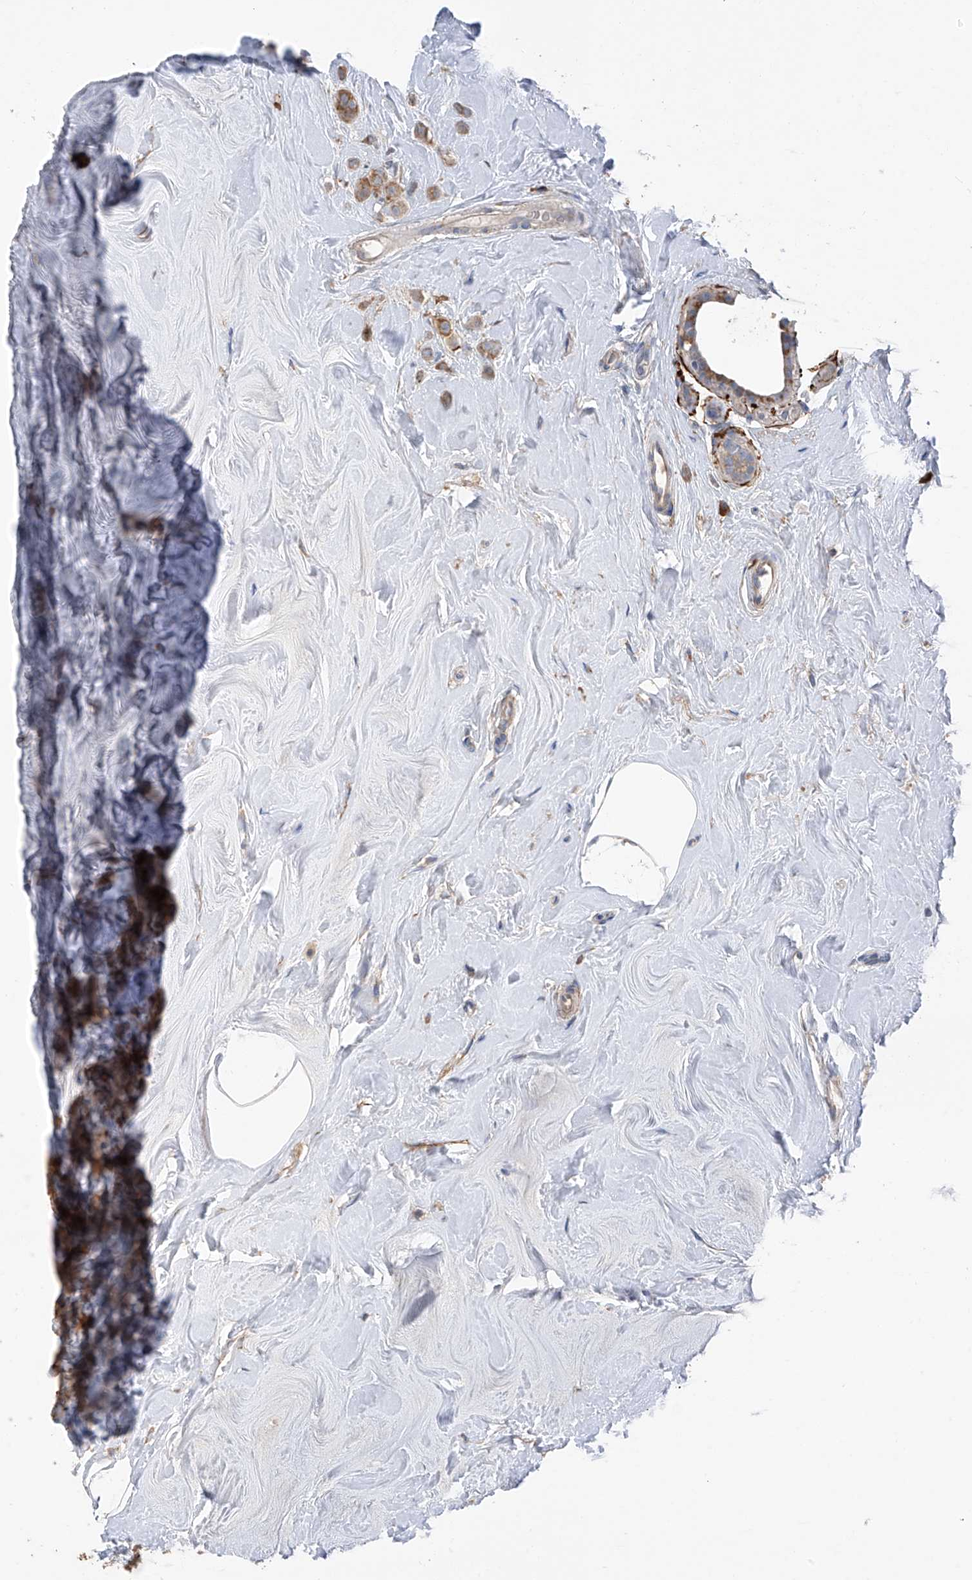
{"staining": {"intensity": "weak", "quantity": ">75%", "location": "cytoplasmic/membranous"}, "tissue": "breast cancer", "cell_type": "Tumor cells", "image_type": "cancer", "snomed": [{"axis": "morphology", "description": "Lobular carcinoma"}, {"axis": "topography", "description": "Breast"}], "caption": "Brown immunohistochemical staining in human lobular carcinoma (breast) displays weak cytoplasmic/membranous expression in about >75% of tumor cells.", "gene": "GALNTL6", "patient": {"sex": "female", "age": 47}}